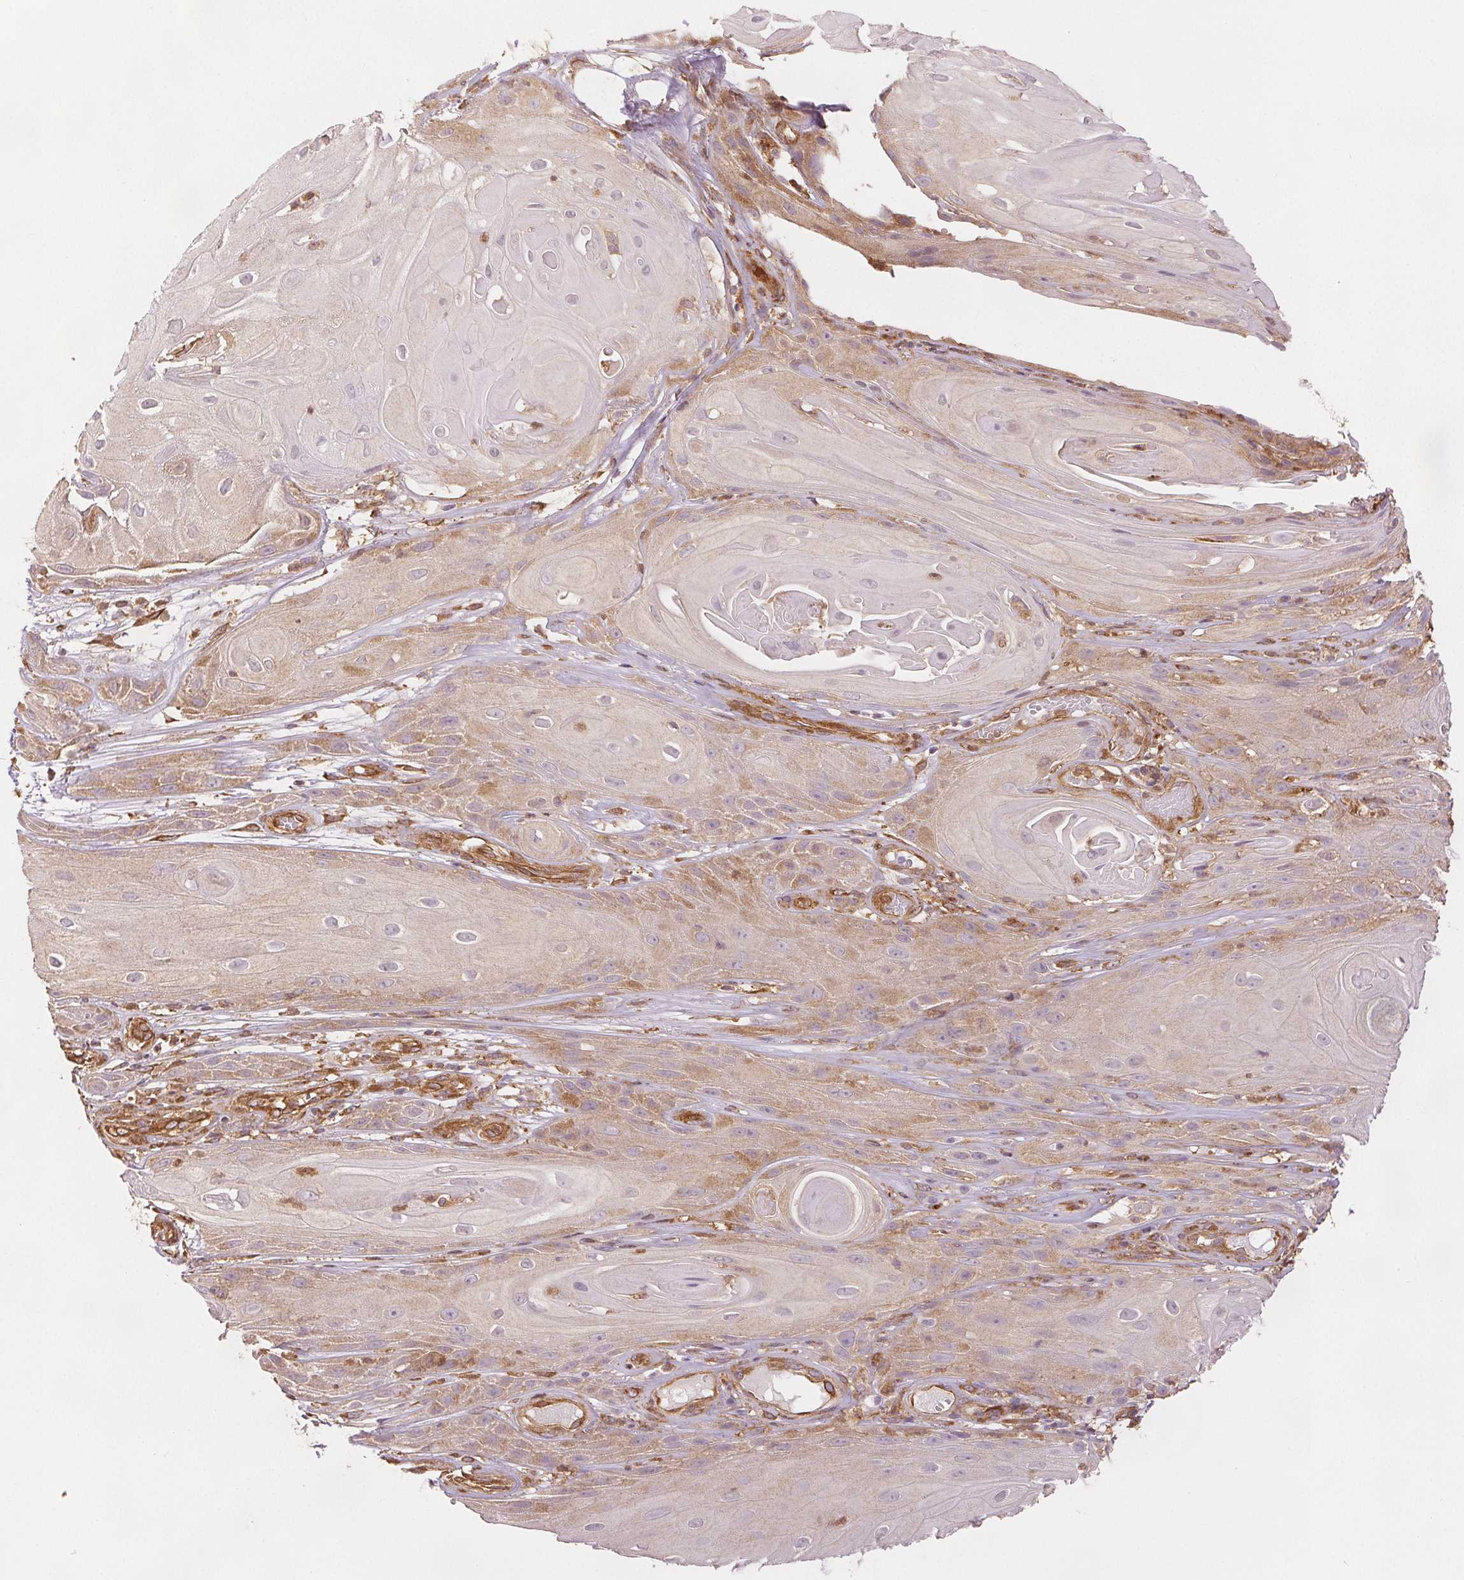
{"staining": {"intensity": "weak", "quantity": "25%-75%", "location": "cytoplasmic/membranous"}, "tissue": "skin cancer", "cell_type": "Tumor cells", "image_type": "cancer", "snomed": [{"axis": "morphology", "description": "Squamous cell carcinoma, NOS"}, {"axis": "topography", "description": "Skin"}], "caption": "High-power microscopy captured an immunohistochemistry (IHC) image of skin cancer, revealing weak cytoplasmic/membranous expression in approximately 25%-75% of tumor cells.", "gene": "DIAPH2", "patient": {"sex": "male", "age": 62}}